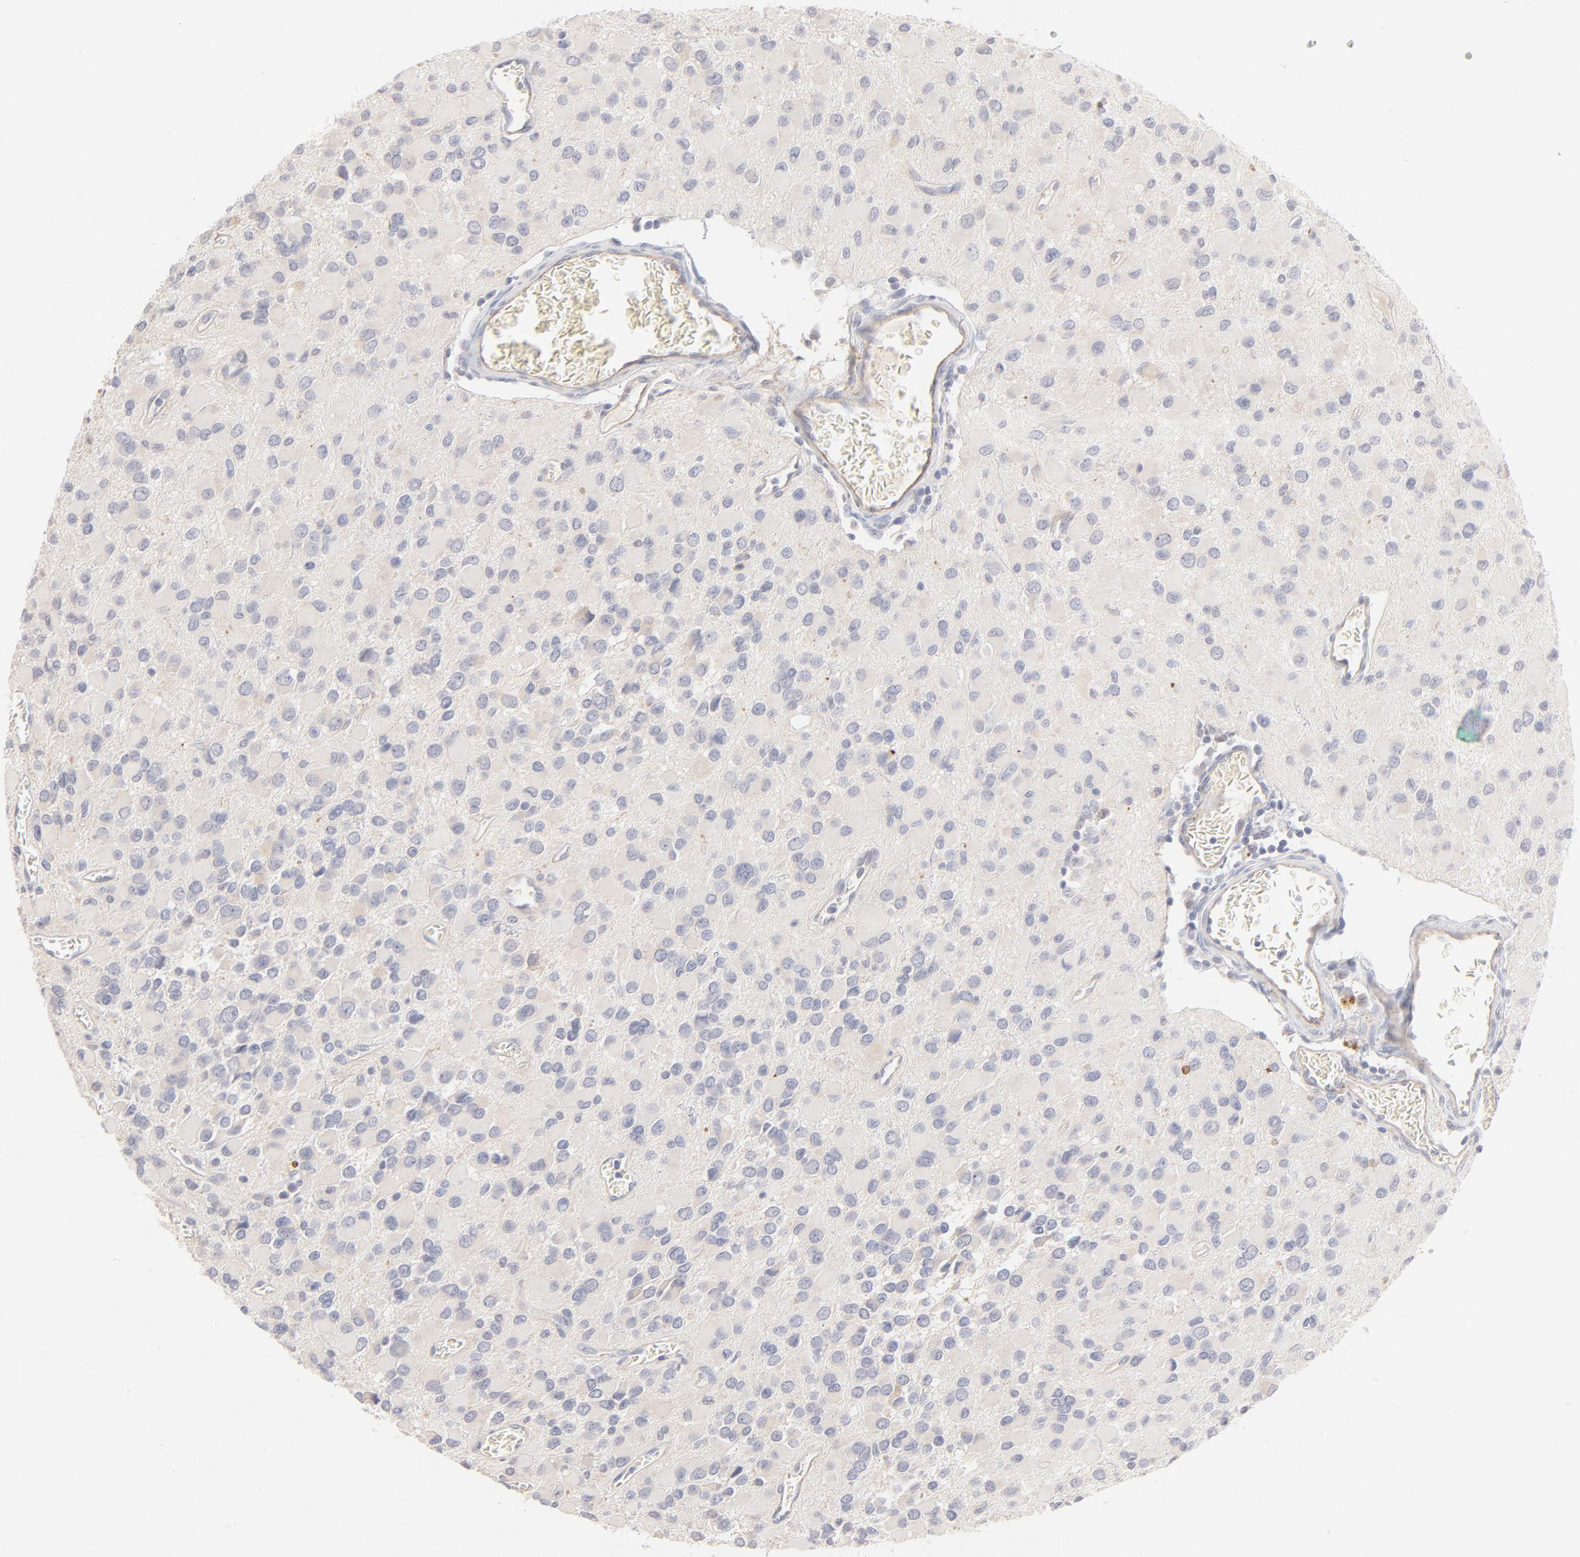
{"staining": {"intensity": "negative", "quantity": "none", "location": "none"}, "tissue": "glioma", "cell_type": "Tumor cells", "image_type": "cancer", "snomed": [{"axis": "morphology", "description": "Glioma, malignant, Low grade"}, {"axis": "topography", "description": "Brain"}], "caption": "DAB immunohistochemical staining of glioma displays no significant expression in tumor cells.", "gene": "ELF3", "patient": {"sex": "male", "age": 42}}